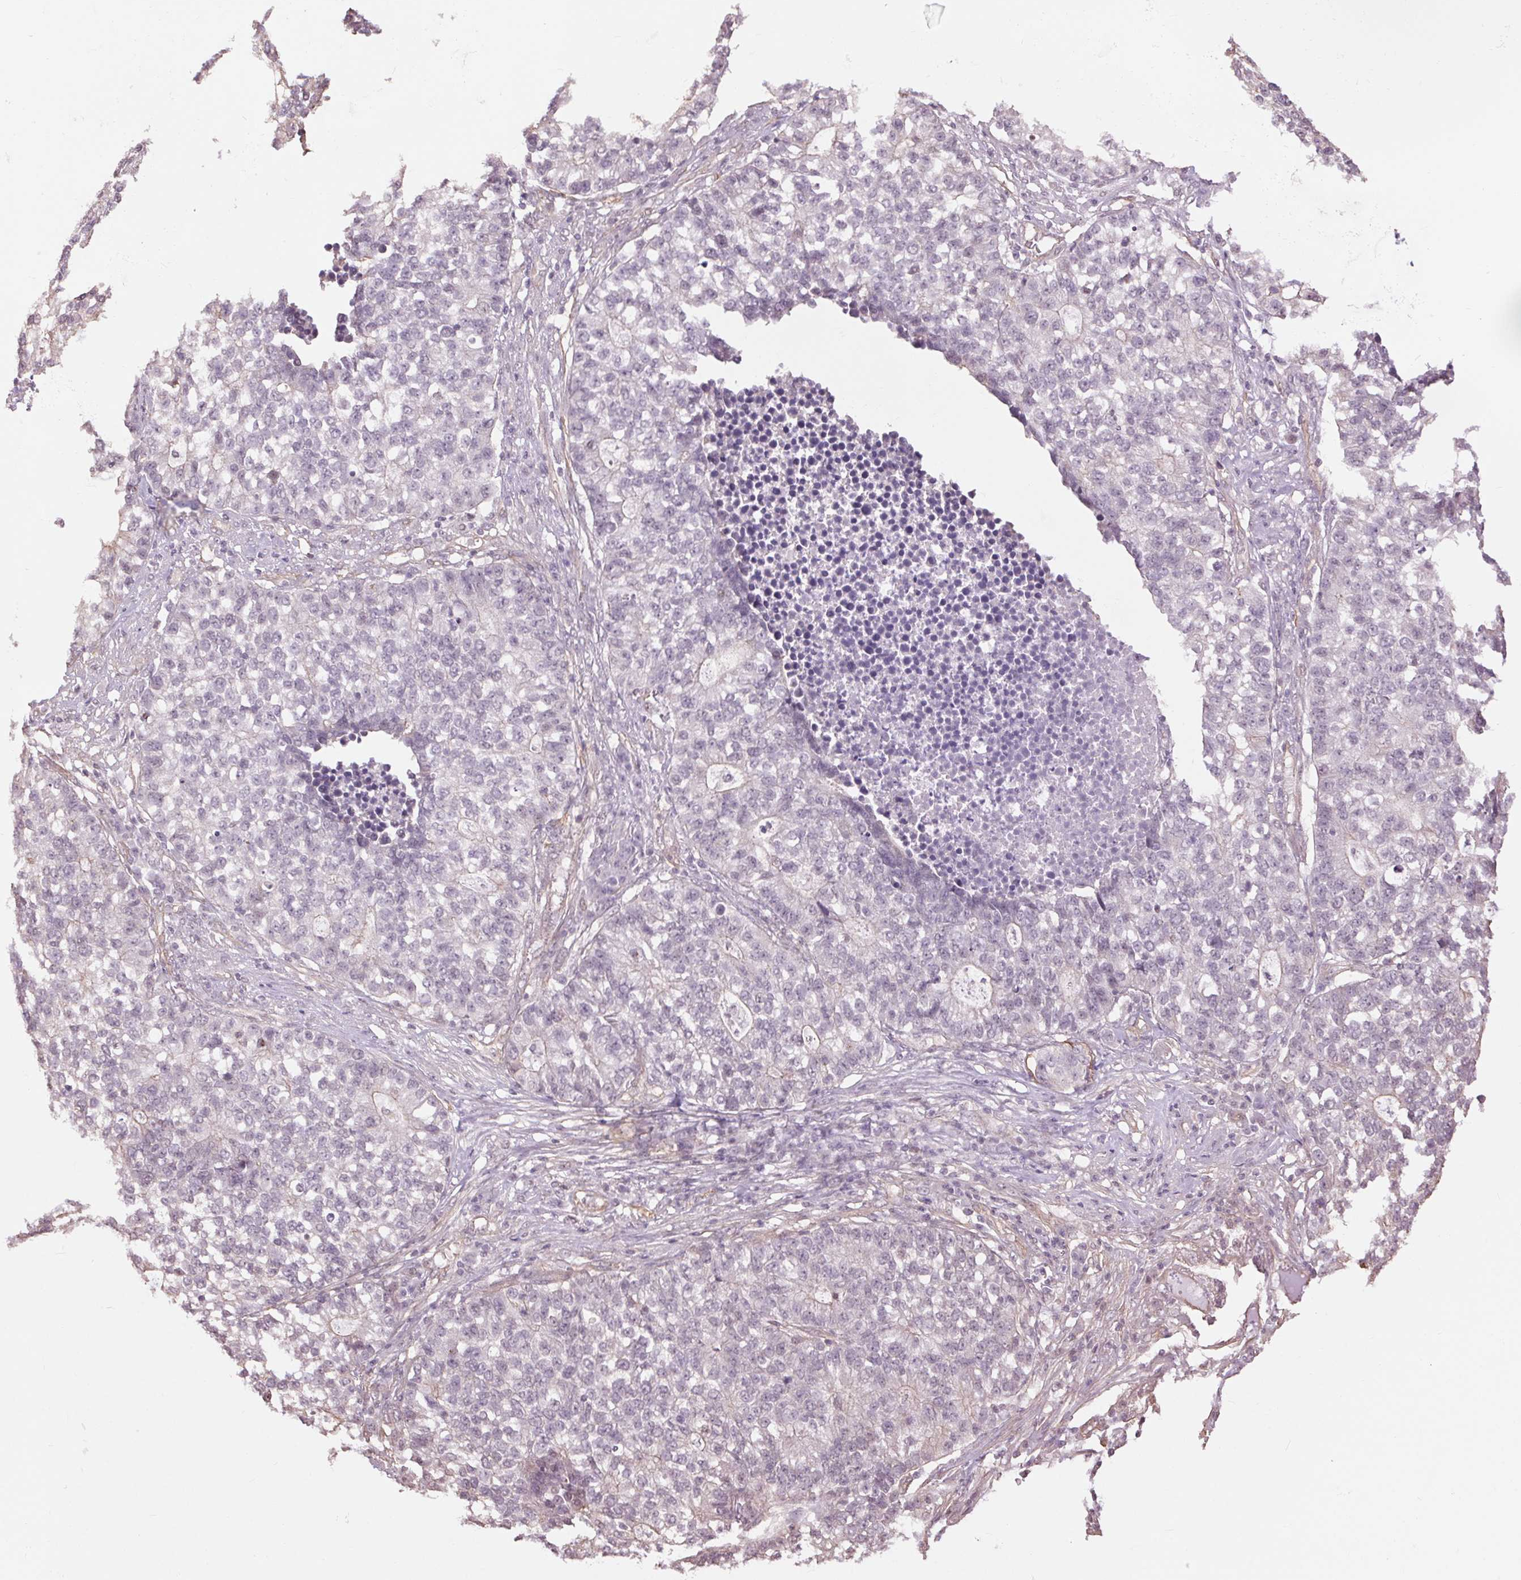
{"staining": {"intensity": "negative", "quantity": "none", "location": "none"}, "tissue": "lung cancer", "cell_type": "Tumor cells", "image_type": "cancer", "snomed": [{"axis": "morphology", "description": "Adenocarcinoma, NOS"}, {"axis": "topography", "description": "Lung"}], "caption": "Tumor cells show no significant protein positivity in adenocarcinoma (lung). Brightfield microscopy of immunohistochemistry stained with DAB (3,3'-diaminobenzidine) (brown) and hematoxylin (blue), captured at high magnification.", "gene": "PALM", "patient": {"sex": "male", "age": 57}}